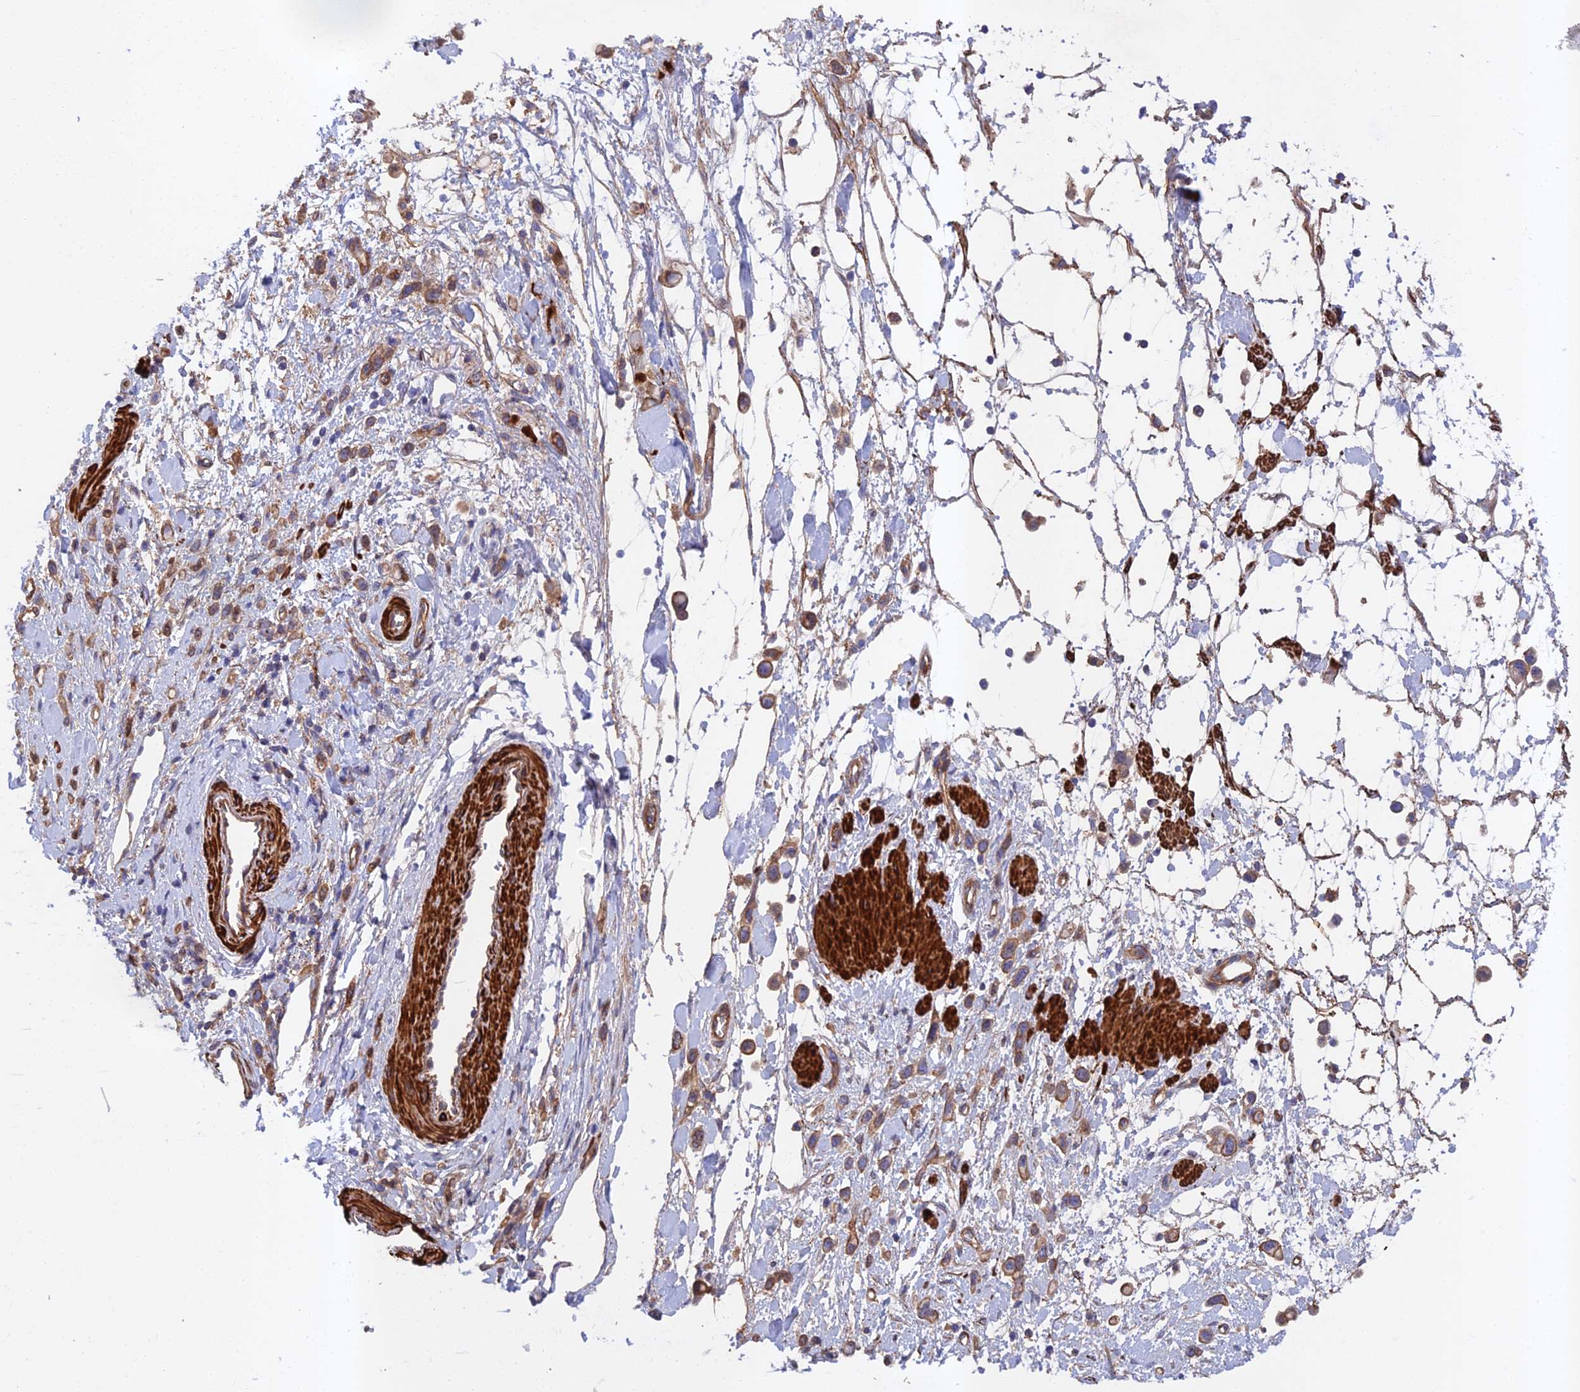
{"staining": {"intensity": "moderate", "quantity": ">75%", "location": "cytoplasmic/membranous"}, "tissue": "stomach cancer", "cell_type": "Tumor cells", "image_type": "cancer", "snomed": [{"axis": "morphology", "description": "Adenocarcinoma, NOS"}, {"axis": "topography", "description": "Stomach"}], "caption": "Protein staining of stomach adenocarcinoma tissue displays moderate cytoplasmic/membranous expression in about >75% of tumor cells.", "gene": "RALGAPA2", "patient": {"sex": "female", "age": 65}}